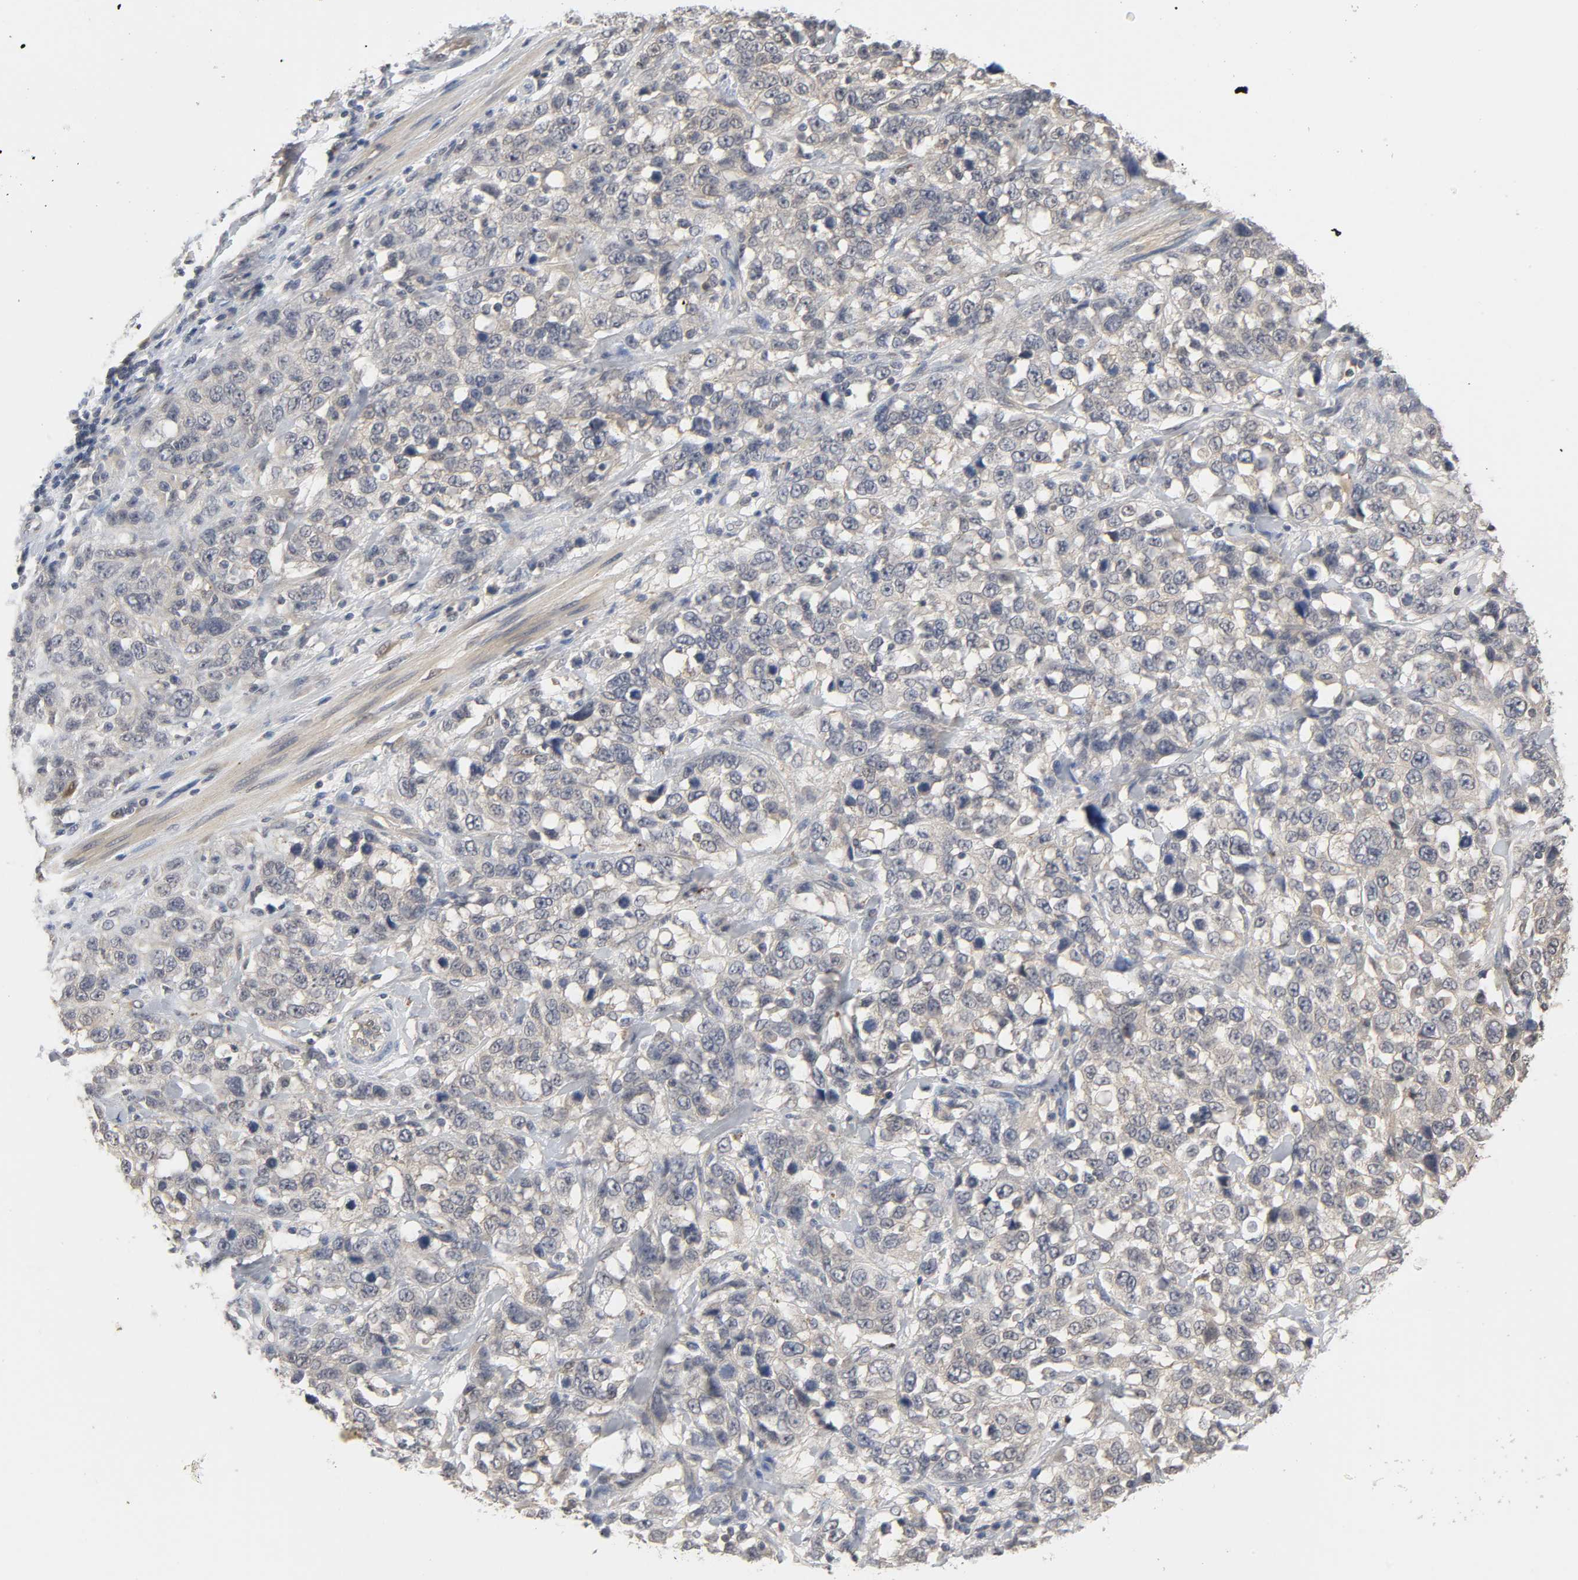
{"staining": {"intensity": "weak", "quantity": "<25%", "location": "cytoplasmic/membranous"}, "tissue": "stomach cancer", "cell_type": "Tumor cells", "image_type": "cancer", "snomed": [{"axis": "morphology", "description": "Normal tissue, NOS"}, {"axis": "morphology", "description": "Adenocarcinoma, NOS"}, {"axis": "topography", "description": "Stomach"}], "caption": "Micrograph shows no significant protein staining in tumor cells of stomach cancer.", "gene": "MIF", "patient": {"sex": "male", "age": 48}}